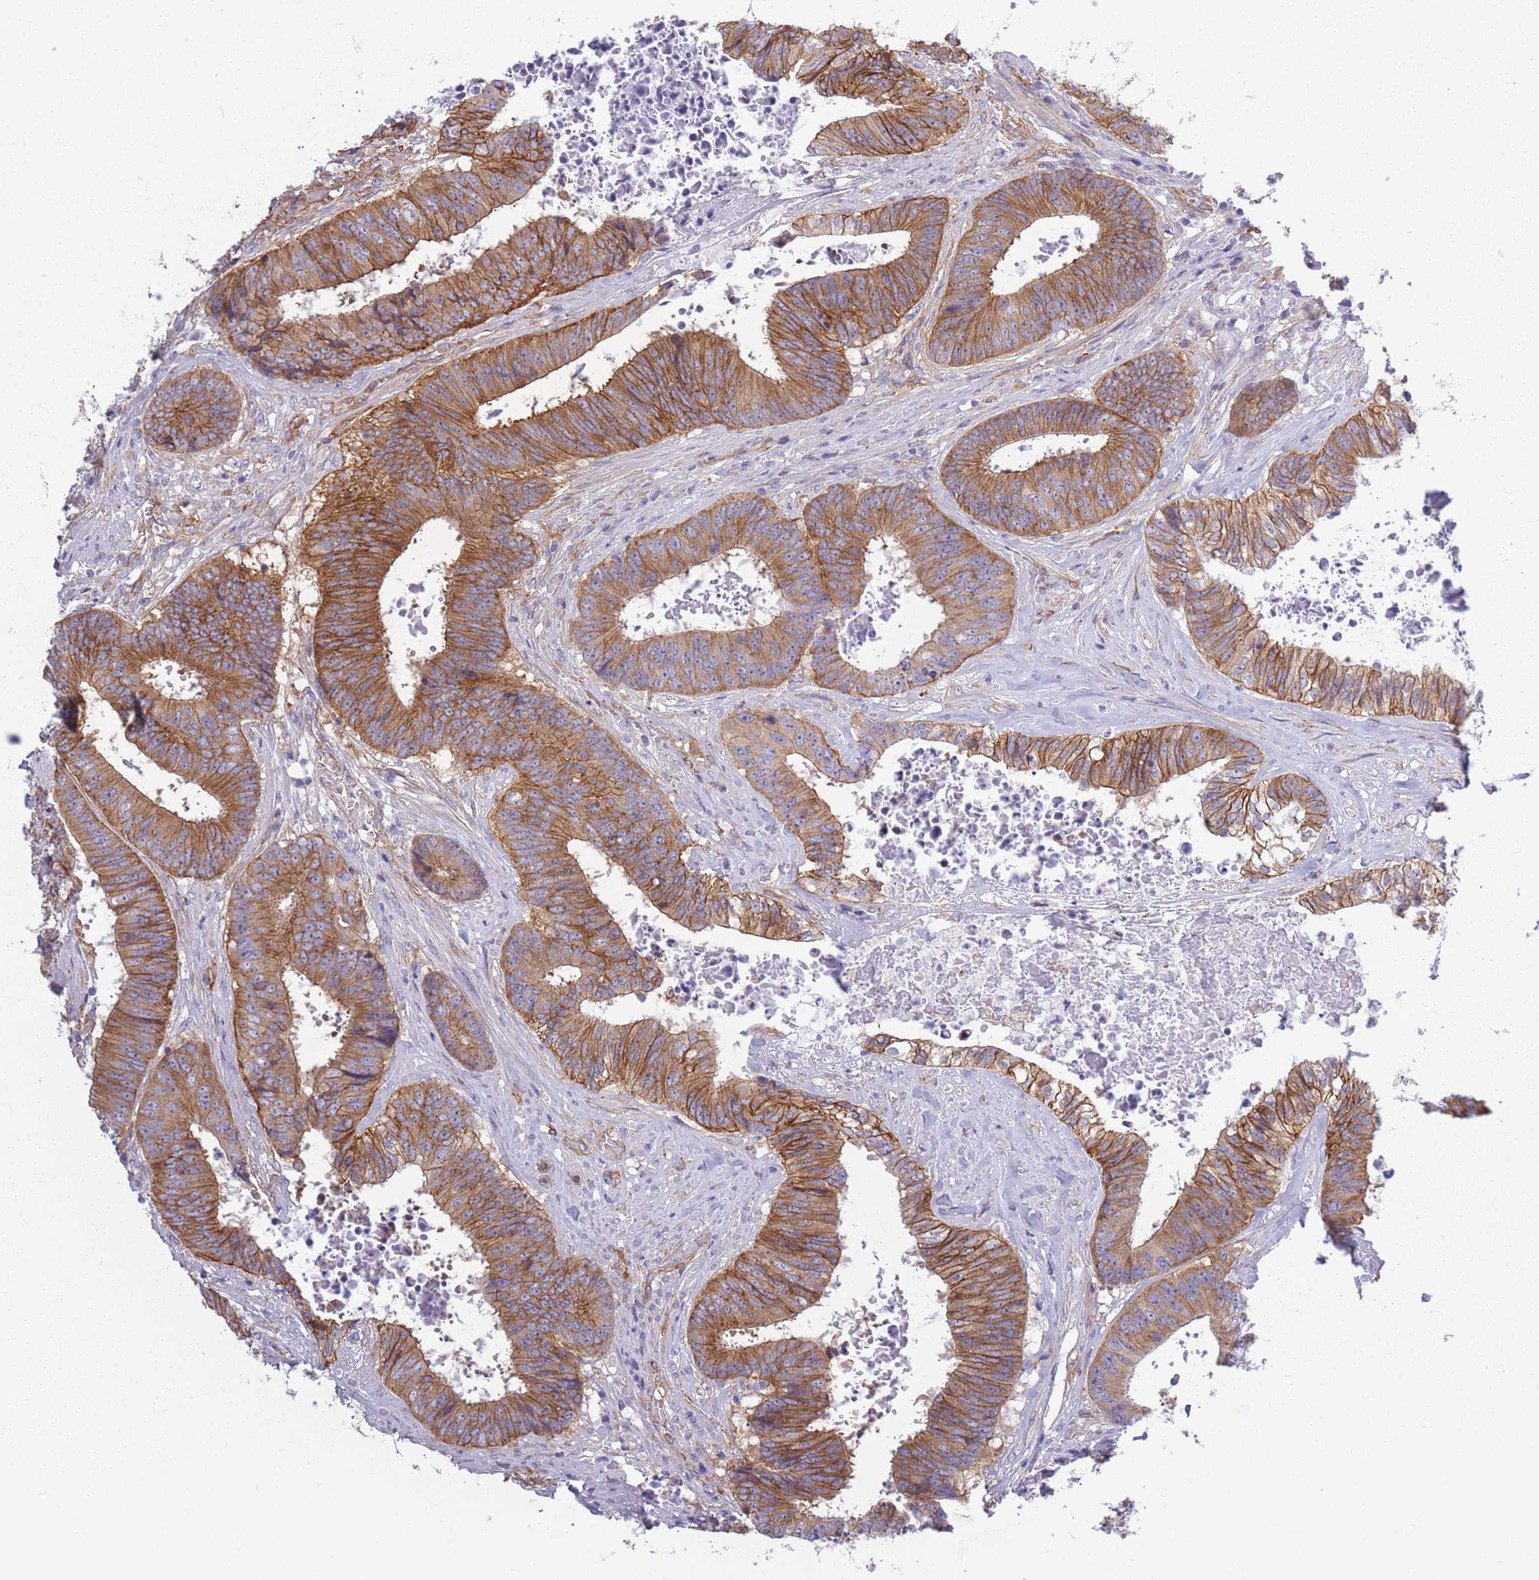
{"staining": {"intensity": "moderate", "quantity": ">75%", "location": "cytoplasmic/membranous"}, "tissue": "colorectal cancer", "cell_type": "Tumor cells", "image_type": "cancer", "snomed": [{"axis": "morphology", "description": "Adenocarcinoma, NOS"}, {"axis": "topography", "description": "Rectum"}], "caption": "The immunohistochemical stain highlights moderate cytoplasmic/membranous positivity in tumor cells of colorectal adenocarcinoma tissue. (DAB IHC, brown staining for protein, blue staining for nuclei).", "gene": "ADD1", "patient": {"sex": "male", "age": 72}}